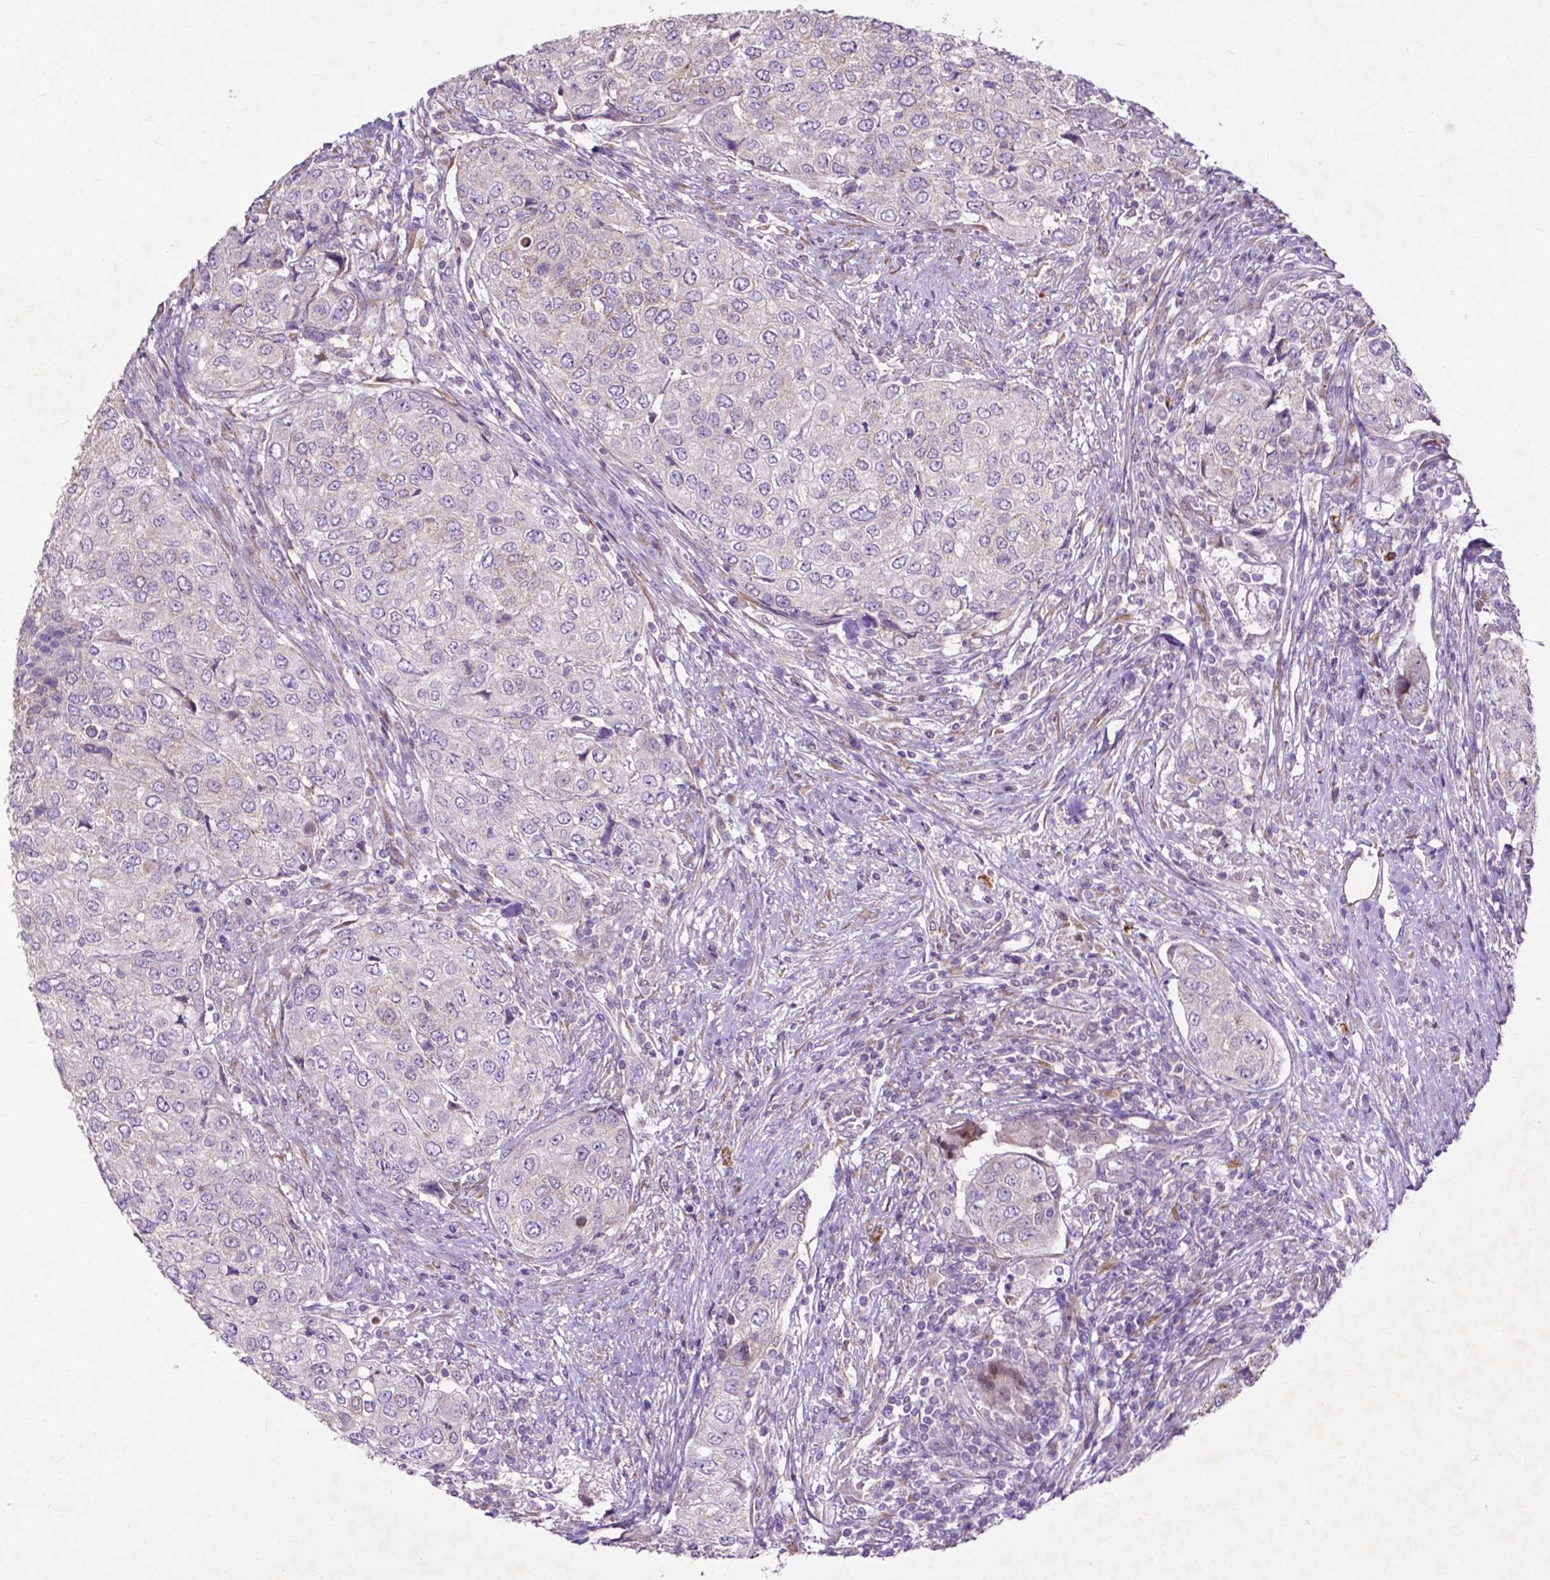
{"staining": {"intensity": "weak", "quantity": "<25%", "location": "cytoplasmic/membranous"}, "tissue": "urothelial cancer", "cell_type": "Tumor cells", "image_type": "cancer", "snomed": [{"axis": "morphology", "description": "Urothelial carcinoma, High grade"}, {"axis": "topography", "description": "Urinary bladder"}], "caption": "Histopathology image shows no significant protein positivity in tumor cells of high-grade urothelial carcinoma.", "gene": "THEGL", "patient": {"sex": "female", "age": 78}}